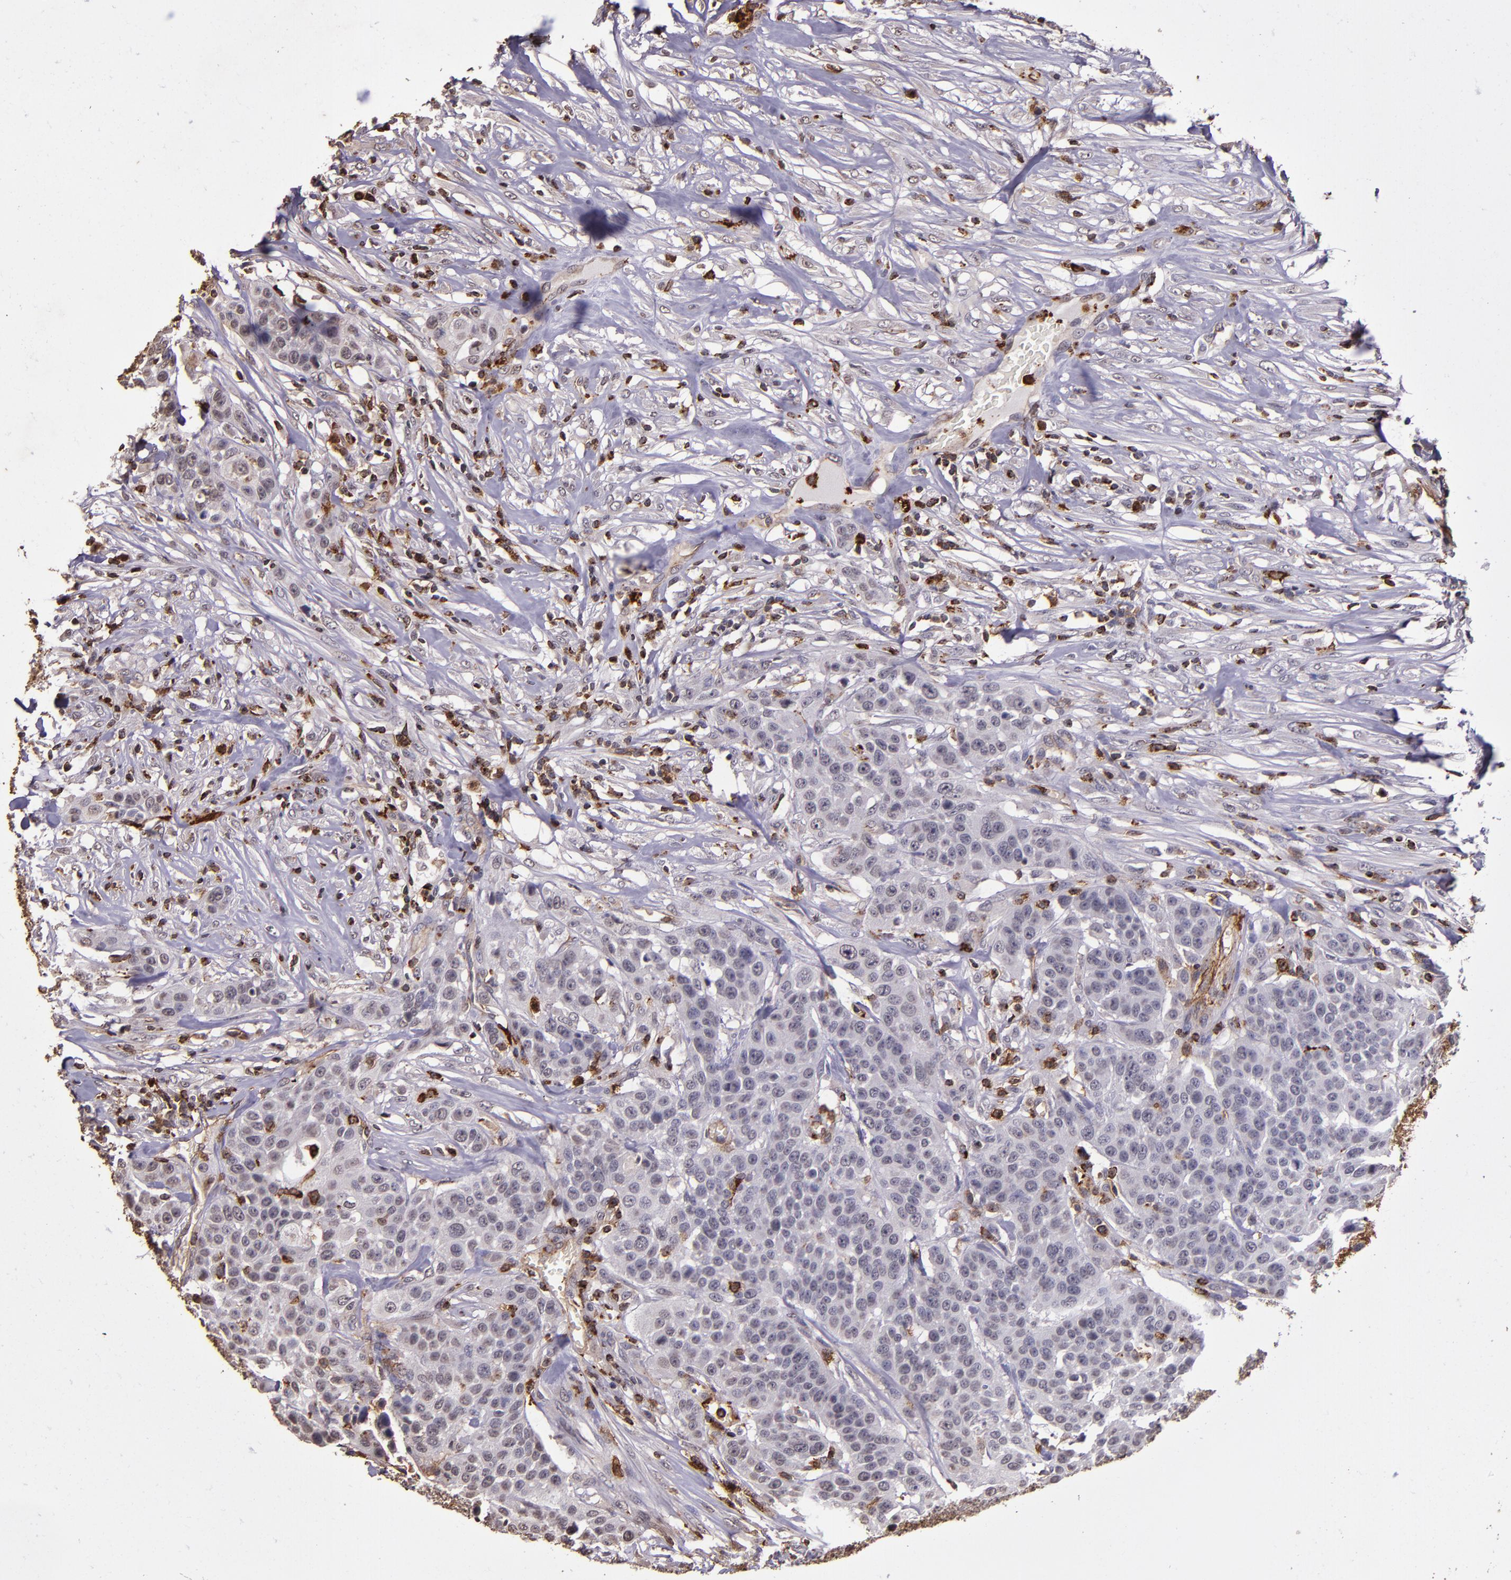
{"staining": {"intensity": "negative", "quantity": "none", "location": "none"}, "tissue": "urothelial cancer", "cell_type": "Tumor cells", "image_type": "cancer", "snomed": [{"axis": "morphology", "description": "Urothelial carcinoma, High grade"}, {"axis": "topography", "description": "Urinary bladder"}], "caption": "Immunohistochemical staining of human urothelial carcinoma (high-grade) displays no significant positivity in tumor cells. (Stains: DAB immunohistochemistry (IHC) with hematoxylin counter stain, Microscopy: brightfield microscopy at high magnification).", "gene": "SLC2A3", "patient": {"sex": "male", "age": 74}}